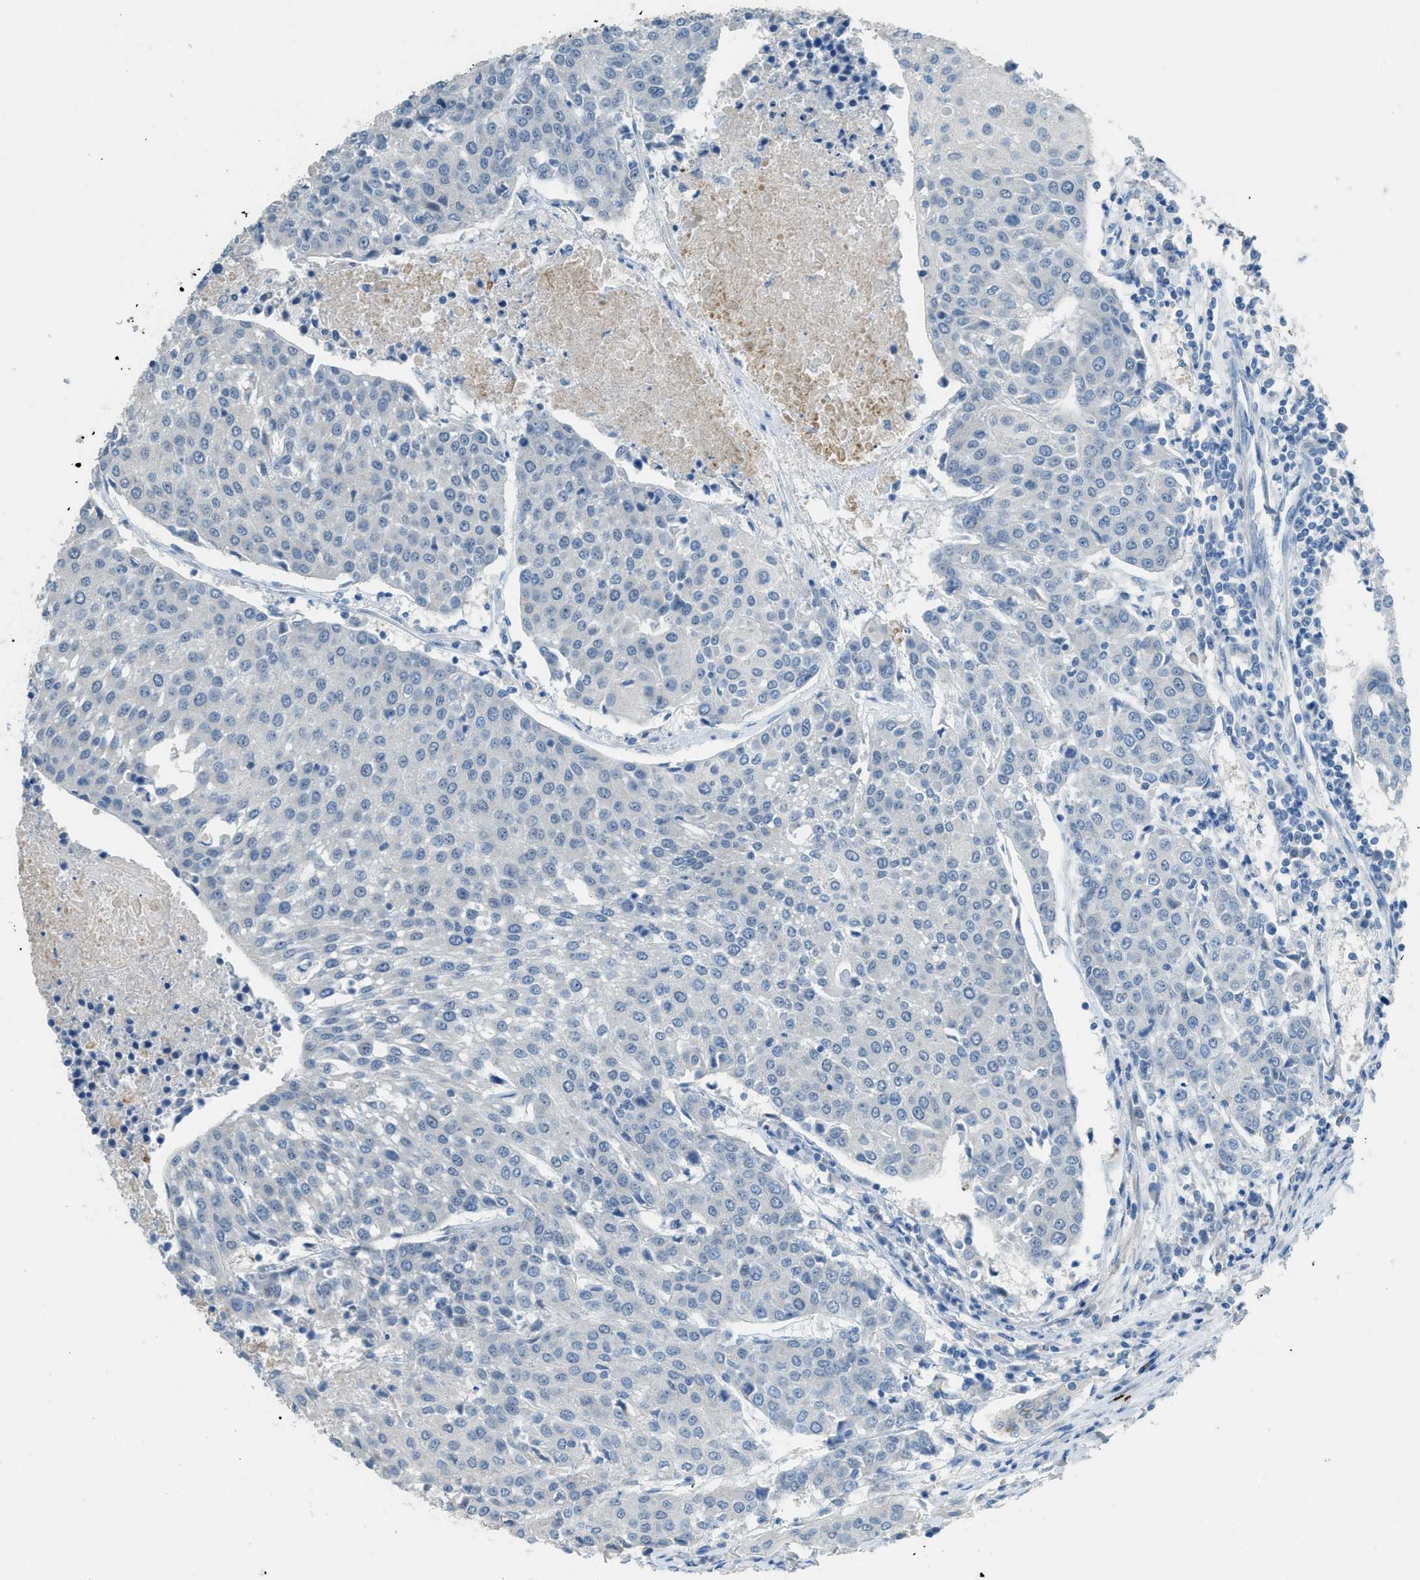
{"staining": {"intensity": "negative", "quantity": "none", "location": "none"}, "tissue": "urothelial cancer", "cell_type": "Tumor cells", "image_type": "cancer", "snomed": [{"axis": "morphology", "description": "Urothelial carcinoma, High grade"}, {"axis": "topography", "description": "Urinary bladder"}], "caption": "This is a photomicrograph of IHC staining of high-grade urothelial carcinoma, which shows no positivity in tumor cells.", "gene": "TIMD4", "patient": {"sex": "female", "age": 85}}